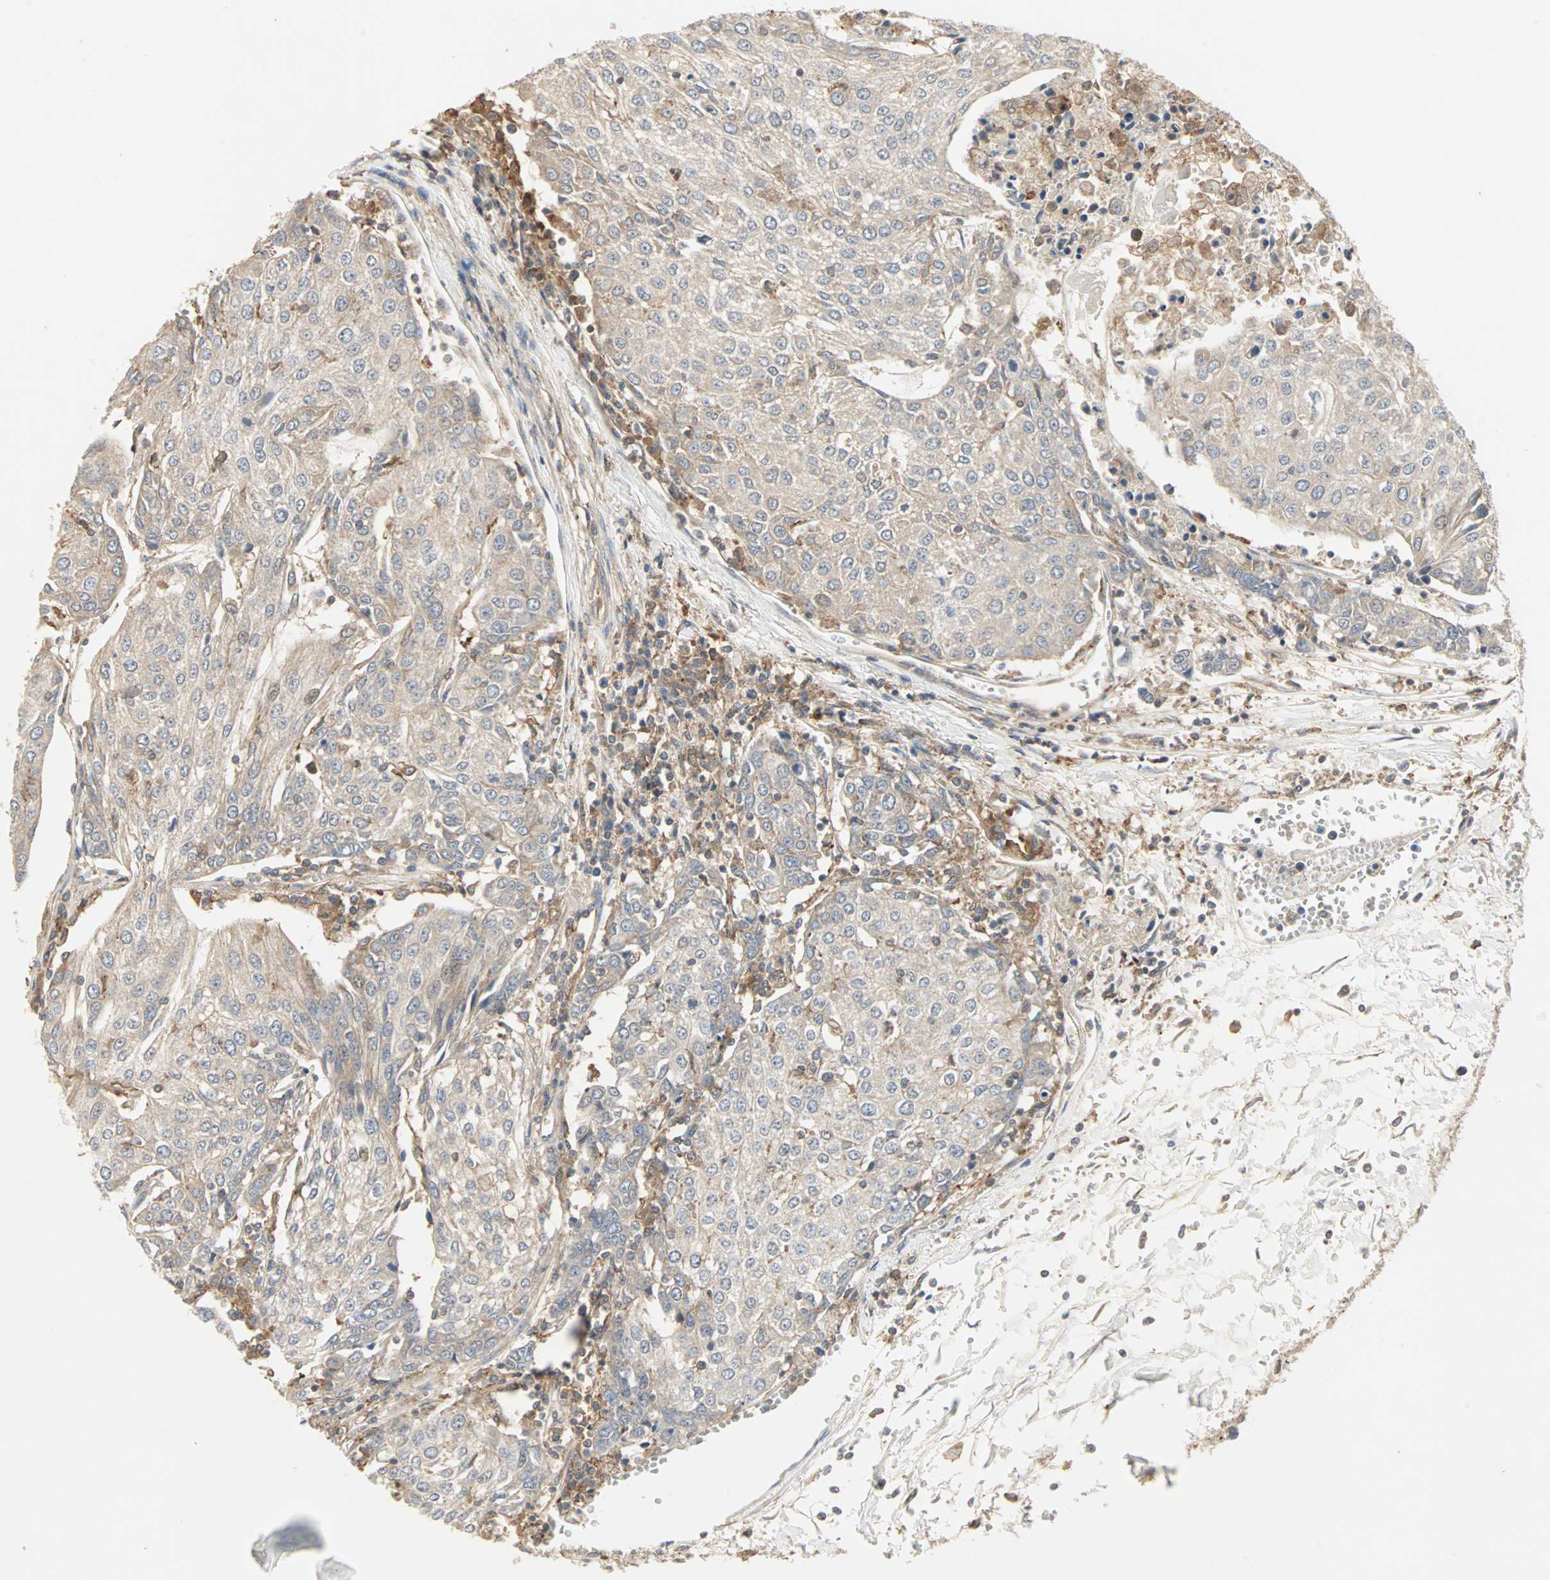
{"staining": {"intensity": "weak", "quantity": ">75%", "location": "cytoplasmic/membranous"}, "tissue": "urothelial cancer", "cell_type": "Tumor cells", "image_type": "cancer", "snomed": [{"axis": "morphology", "description": "Urothelial carcinoma, High grade"}, {"axis": "topography", "description": "Urinary bladder"}], "caption": "Human urothelial cancer stained with a brown dye exhibits weak cytoplasmic/membranous positive expression in approximately >75% of tumor cells.", "gene": "GNAI2", "patient": {"sex": "female", "age": 85}}